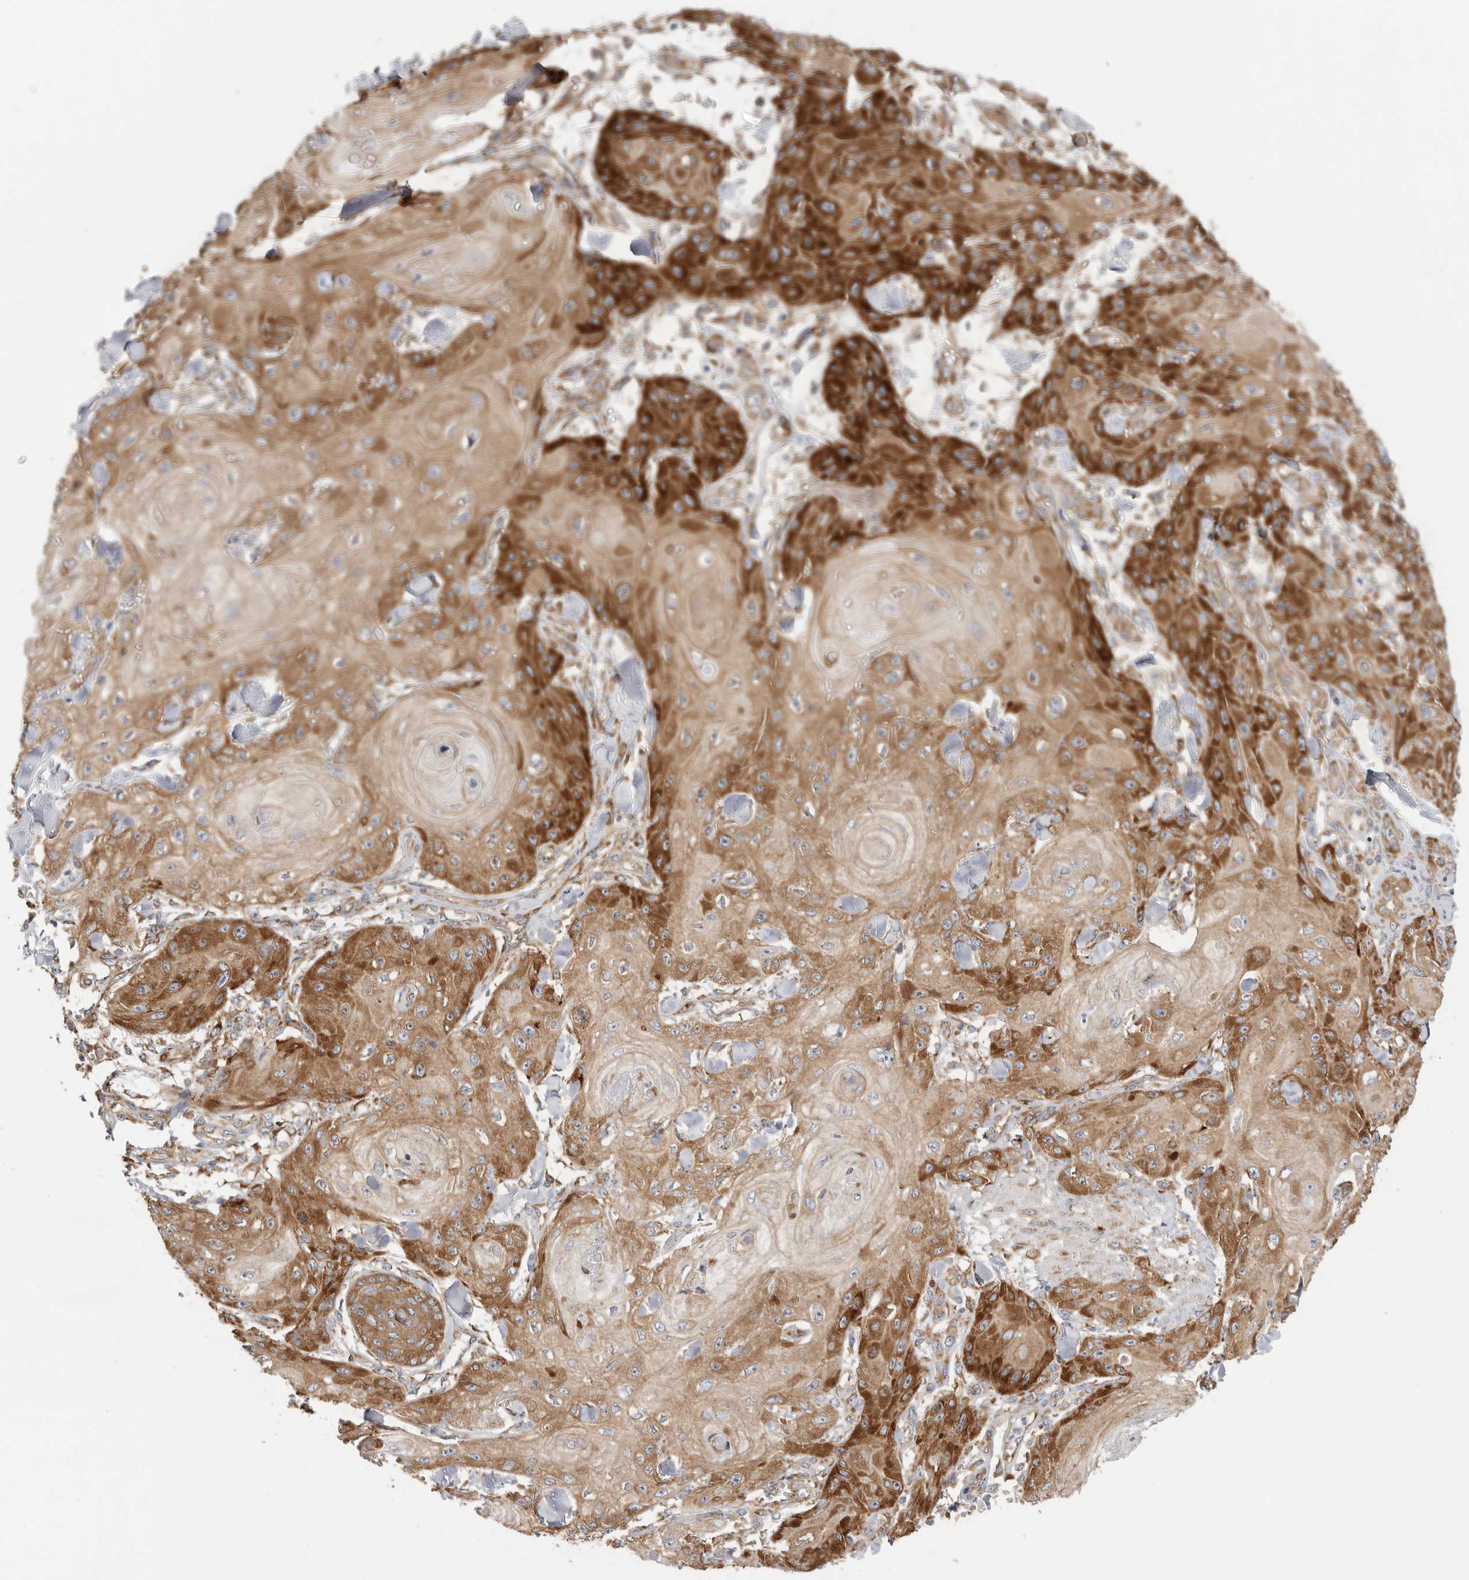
{"staining": {"intensity": "strong", "quantity": ">75%", "location": "cytoplasmic/membranous"}, "tissue": "skin cancer", "cell_type": "Tumor cells", "image_type": "cancer", "snomed": [{"axis": "morphology", "description": "Squamous cell carcinoma, NOS"}, {"axis": "topography", "description": "Skin"}], "caption": "Human skin cancer stained with a protein marker demonstrates strong staining in tumor cells.", "gene": "SERBP1", "patient": {"sex": "male", "age": 74}}